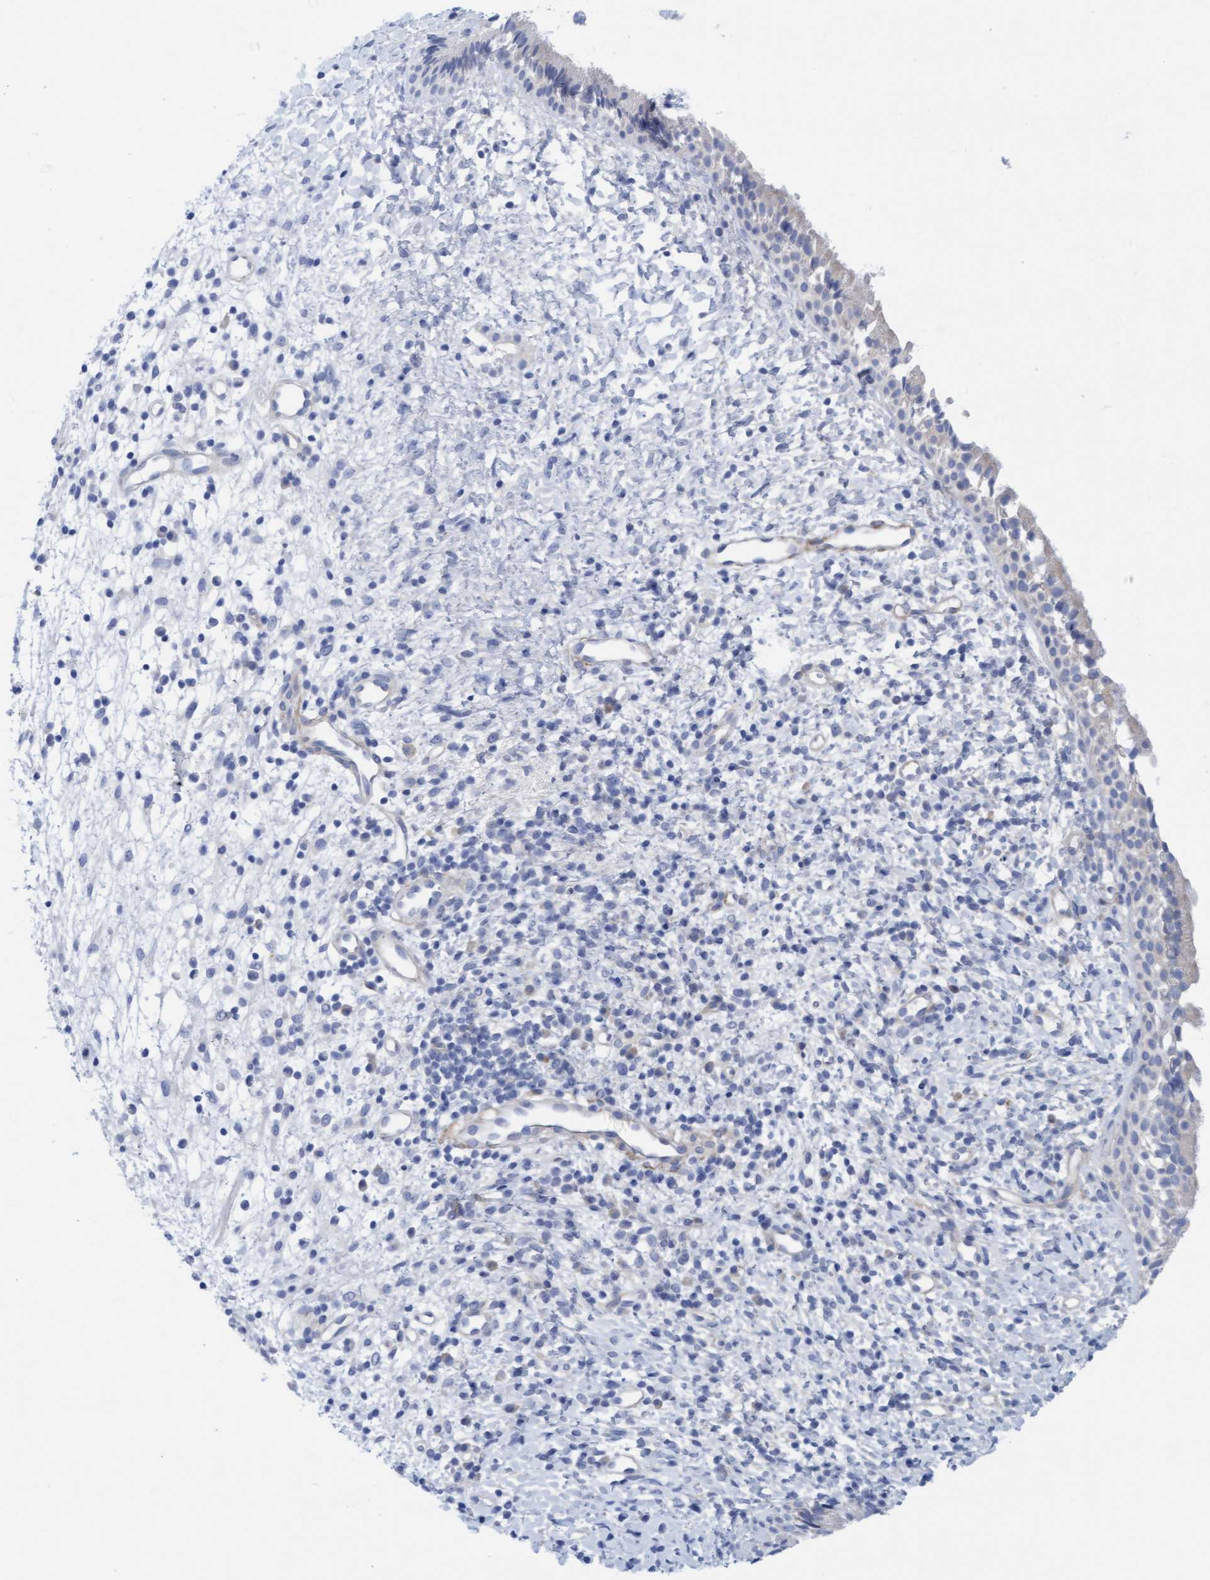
{"staining": {"intensity": "negative", "quantity": "none", "location": "none"}, "tissue": "nasopharynx", "cell_type": "Respiratory epithelial cells", "image_type": "normal", "snomed": [{"axis": "morphology", "description": "Normal tissue, NOS"}, {"axis": "topography", "description": "Nasopharynx"}], "caption": "Immunohistochemical staining of benign nasopharynx demonstrates no significant positivity in respiratory epithelial cells. (Stains: DAB (3,3'-diaminobenzidine) immunohistochemistry (IHC) with hematoxylin counter stain, Microscopy: brightfield microscopy at high magnification).", "gene": "CDK5RAP3", "patient": {"sex": "male", "age": 22}}